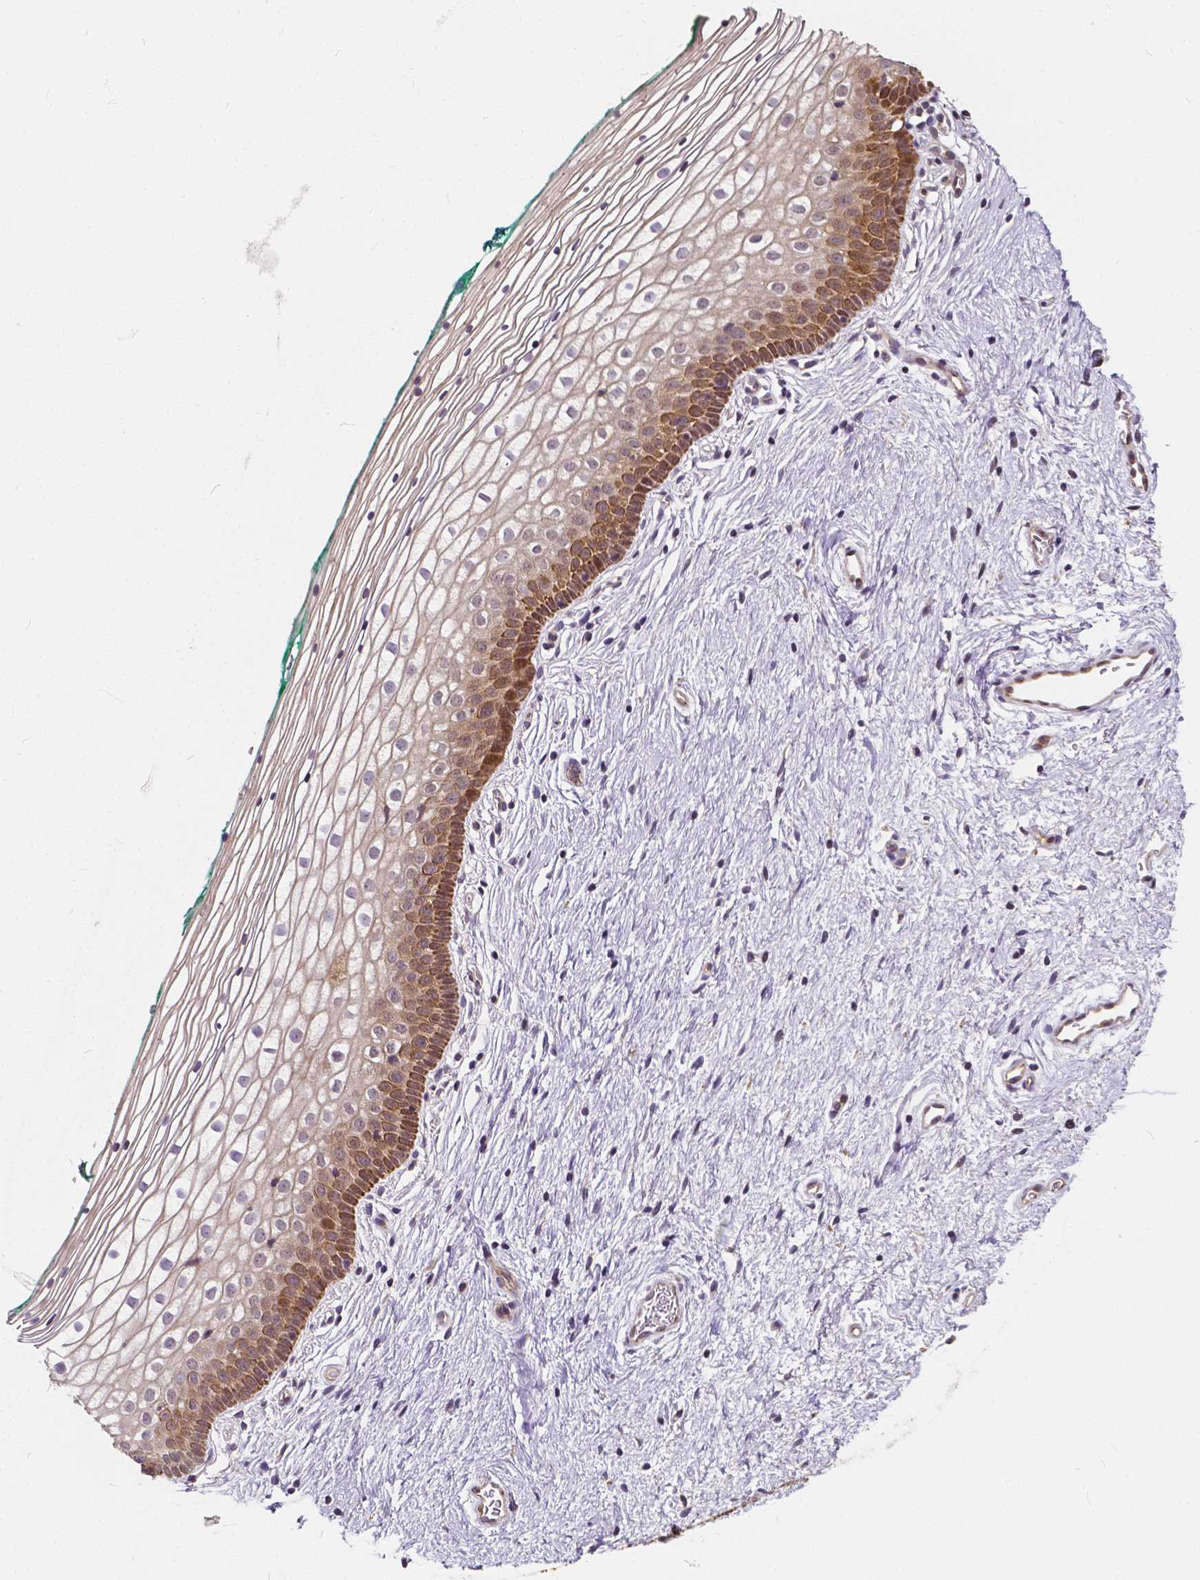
{"staining": {"intensity": "moderate", "quantity": "25%-75%", "location": "cytoplasmic/membranous"}, "tissue": "vagina", "cell_type": "Squamous epithelial cells", "image_type": "normal", "snomed": [{"axis": "morphology", "description": "Normal tissue, NOS"}, {"axis": "topography", "description": "Vagina"}], "caption": "Immunohistochemistry (IHC) photomicrograph of benign human vagina stained for a protein (brown), which shows medium levels of moderate cytoplasmic/membranous staining in about 25%-75% of squamous epithelial cells.", "gene": "INPP5E", "patient": {"sex": "female", "age": 36}}